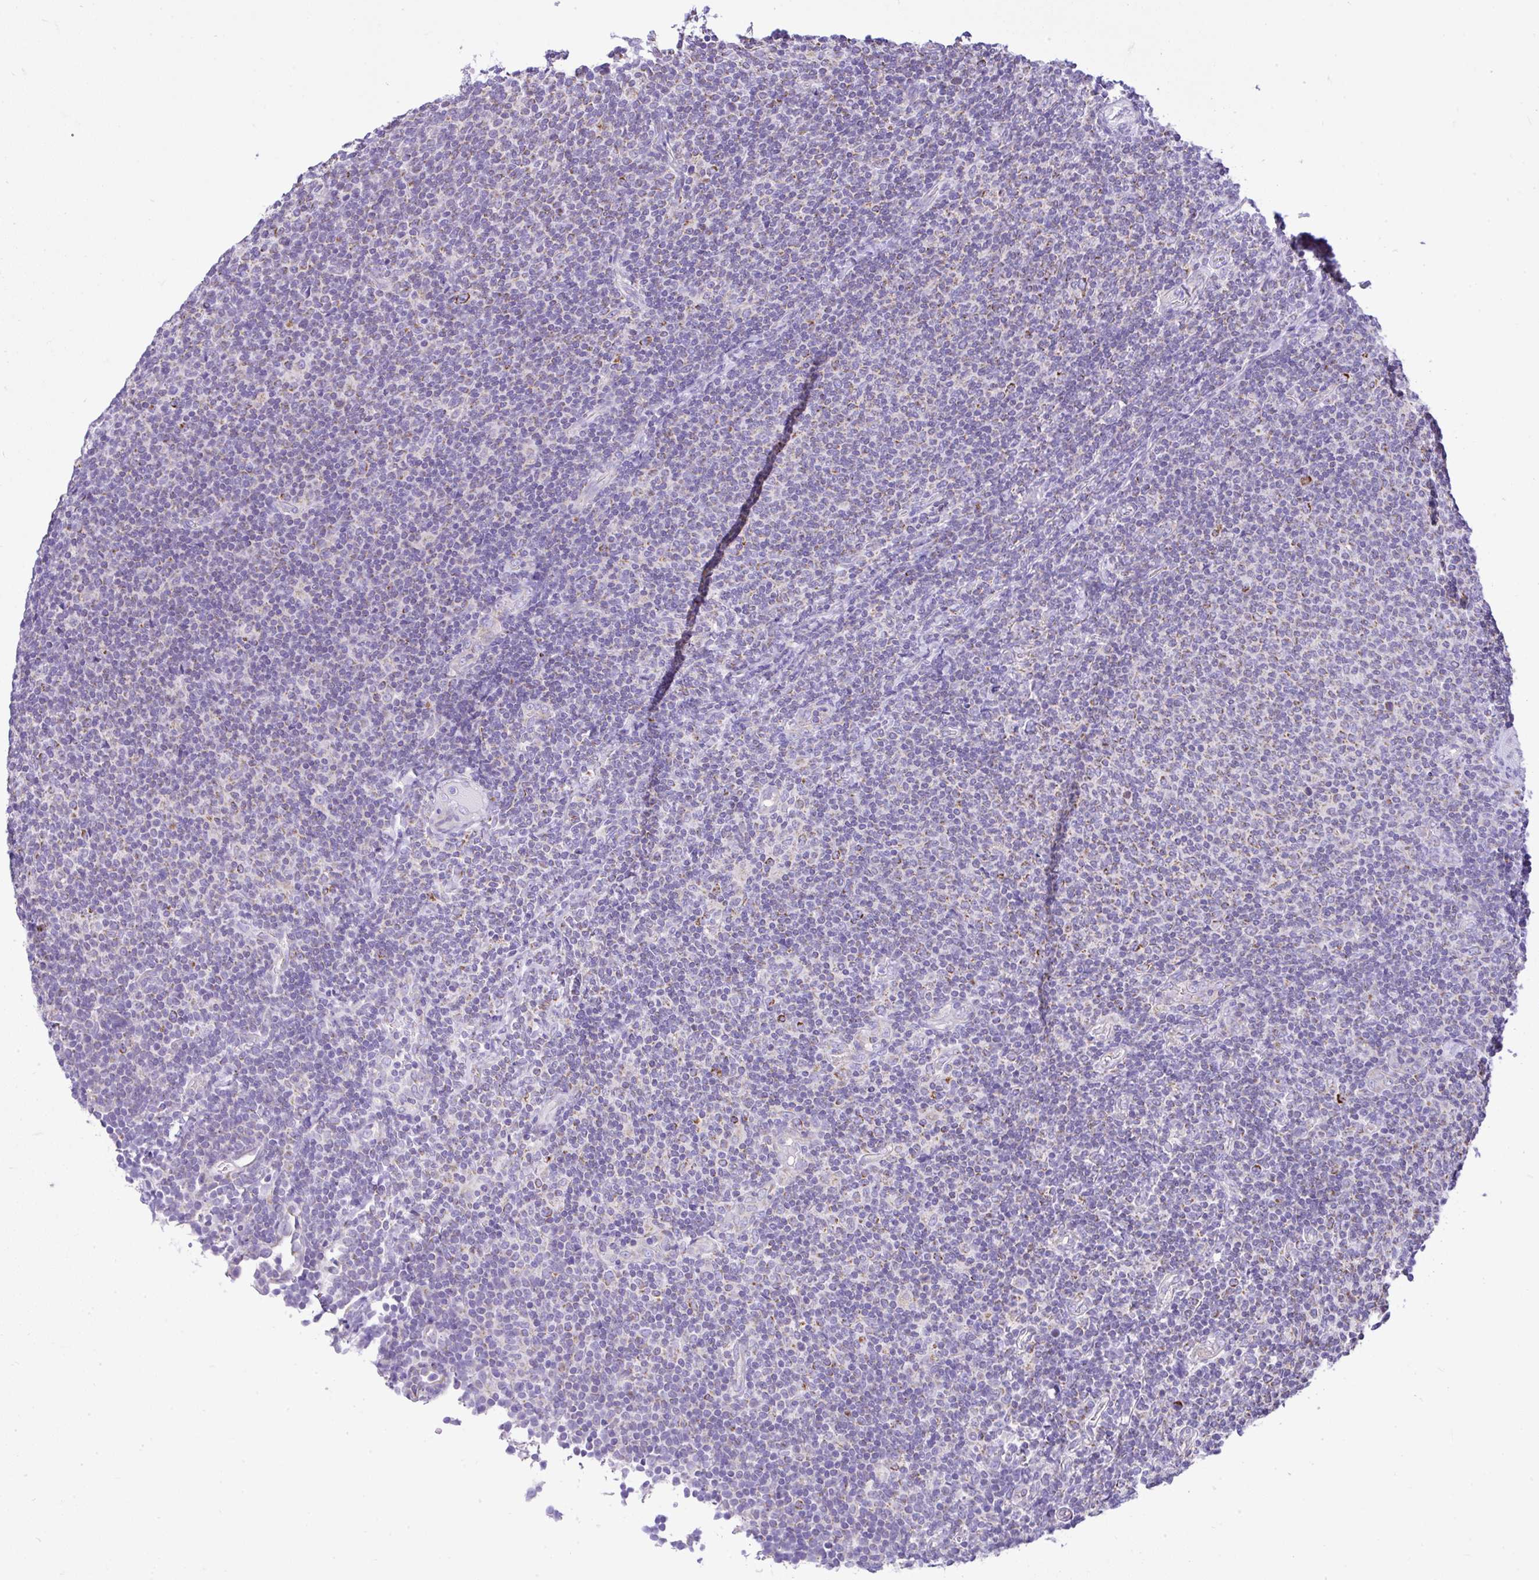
{"staining": {"intensity": "weak", "quantity": "<25%", "location": "cytoplasmic/membranous"}, "tissue": "lymphoma", "cell_type": "Tumor cells", "image_type": "cancer", "snomed": [{"axis": "morphology", "description": "Malignant lymphoma, non-Hodgkin's type, Low grade"}, {"axis": "topography", "description": "Lymph node"}], "caption": "Immunohistochemical staining of human lymphoma demonstrates no significant expression in tumor cells.", "gene": "SLC13A1", "patient": {"sex": "male", "age": 52}}